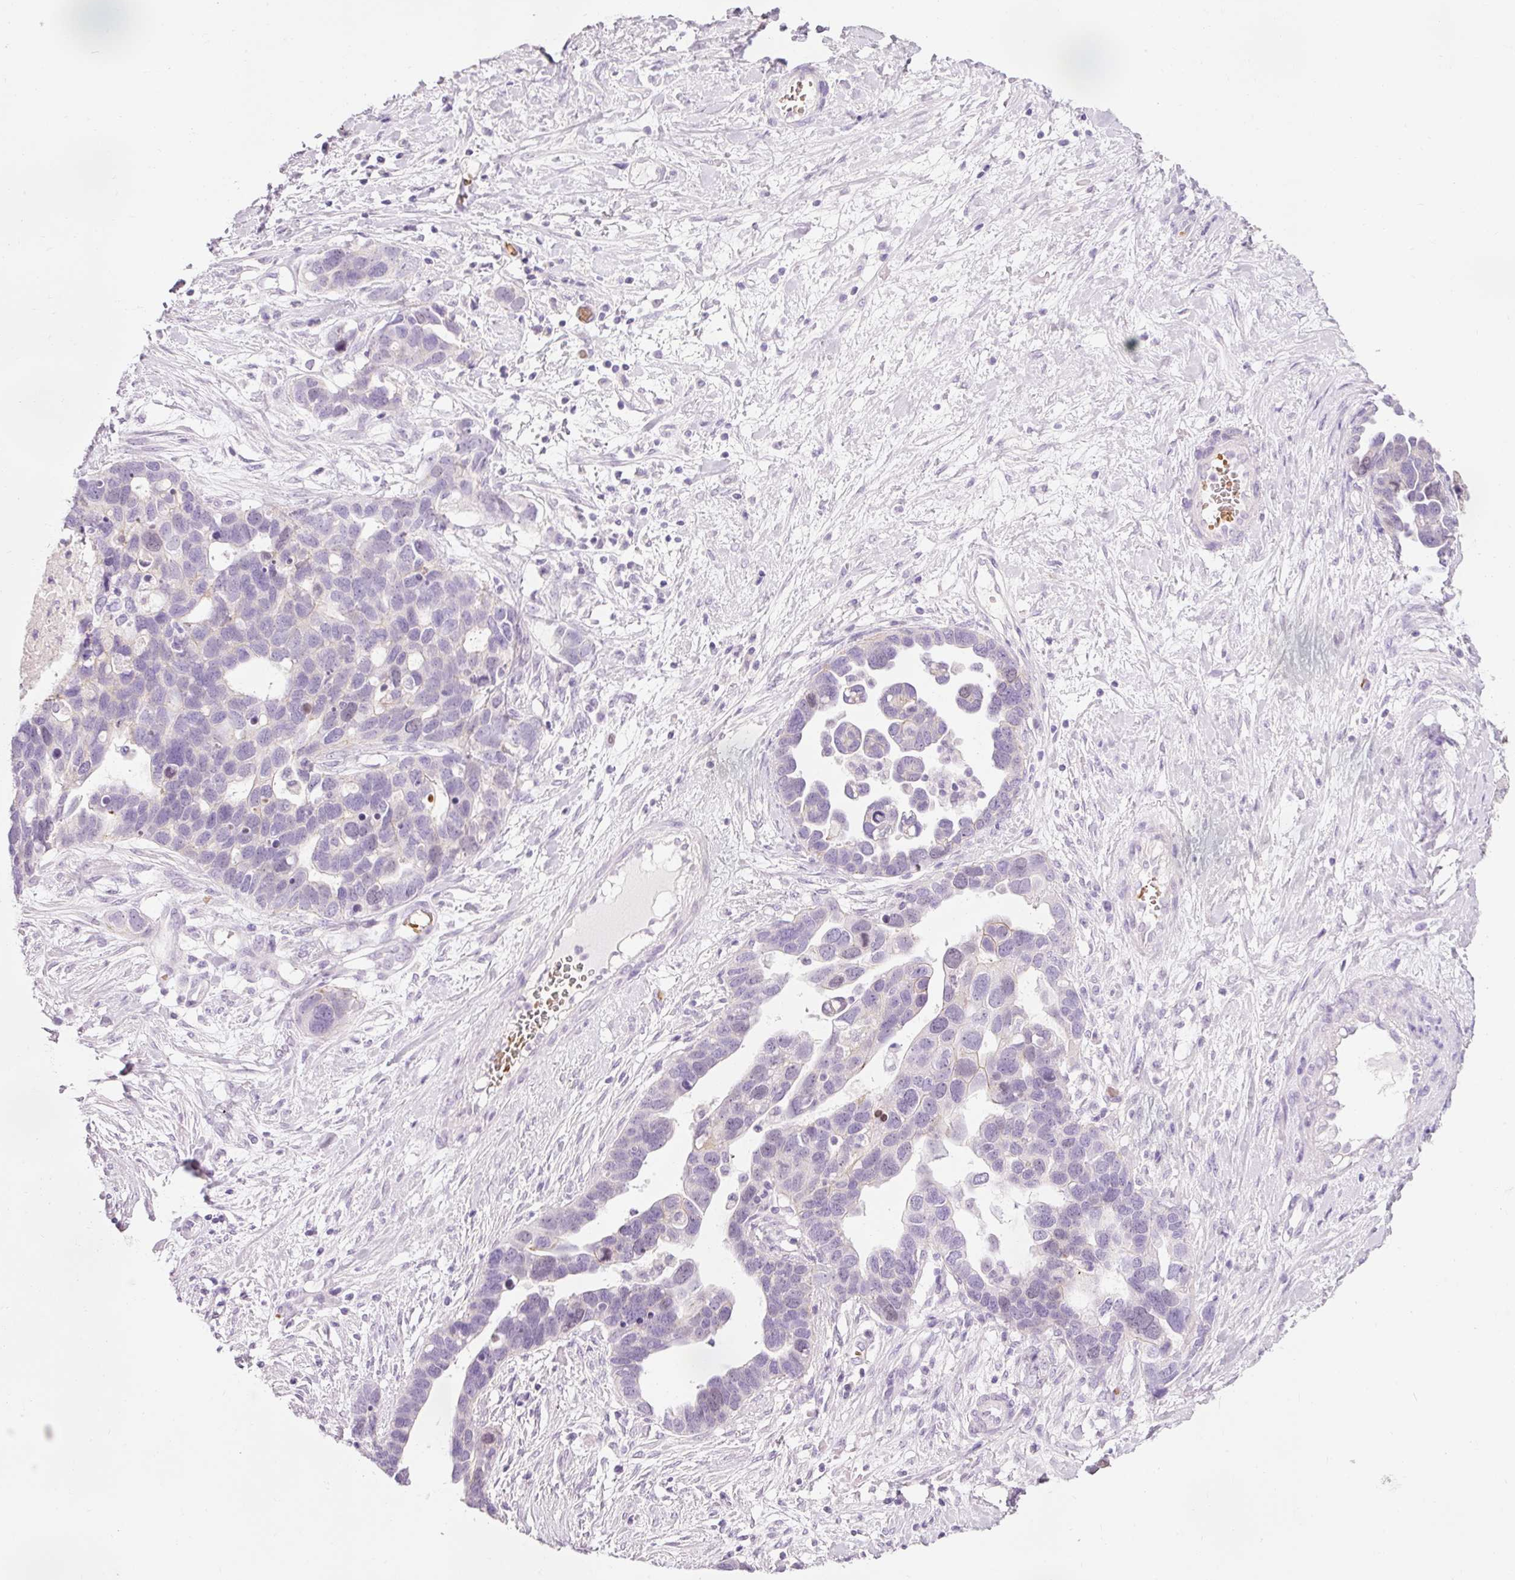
{"staining": {"intensity": "negative", "quantity": "none", "location": "none"}, "tissue": "ovarian cancer", "cell_type": "Tumor cells", "image_type": "cancer", "snomed": [{"axis": "morphology", "description": "Cystadenocarcinoma, serous, NOS"}, {"axis": "topography", "description": "Ovary"}], "caption": "Micrograph shows no protein expression in tumor cells of ovarian cancer (serous cystadenocarcinoma) tissue.", "gene": "DHRS11", "patient": {"sex": "female", "age": 54}}